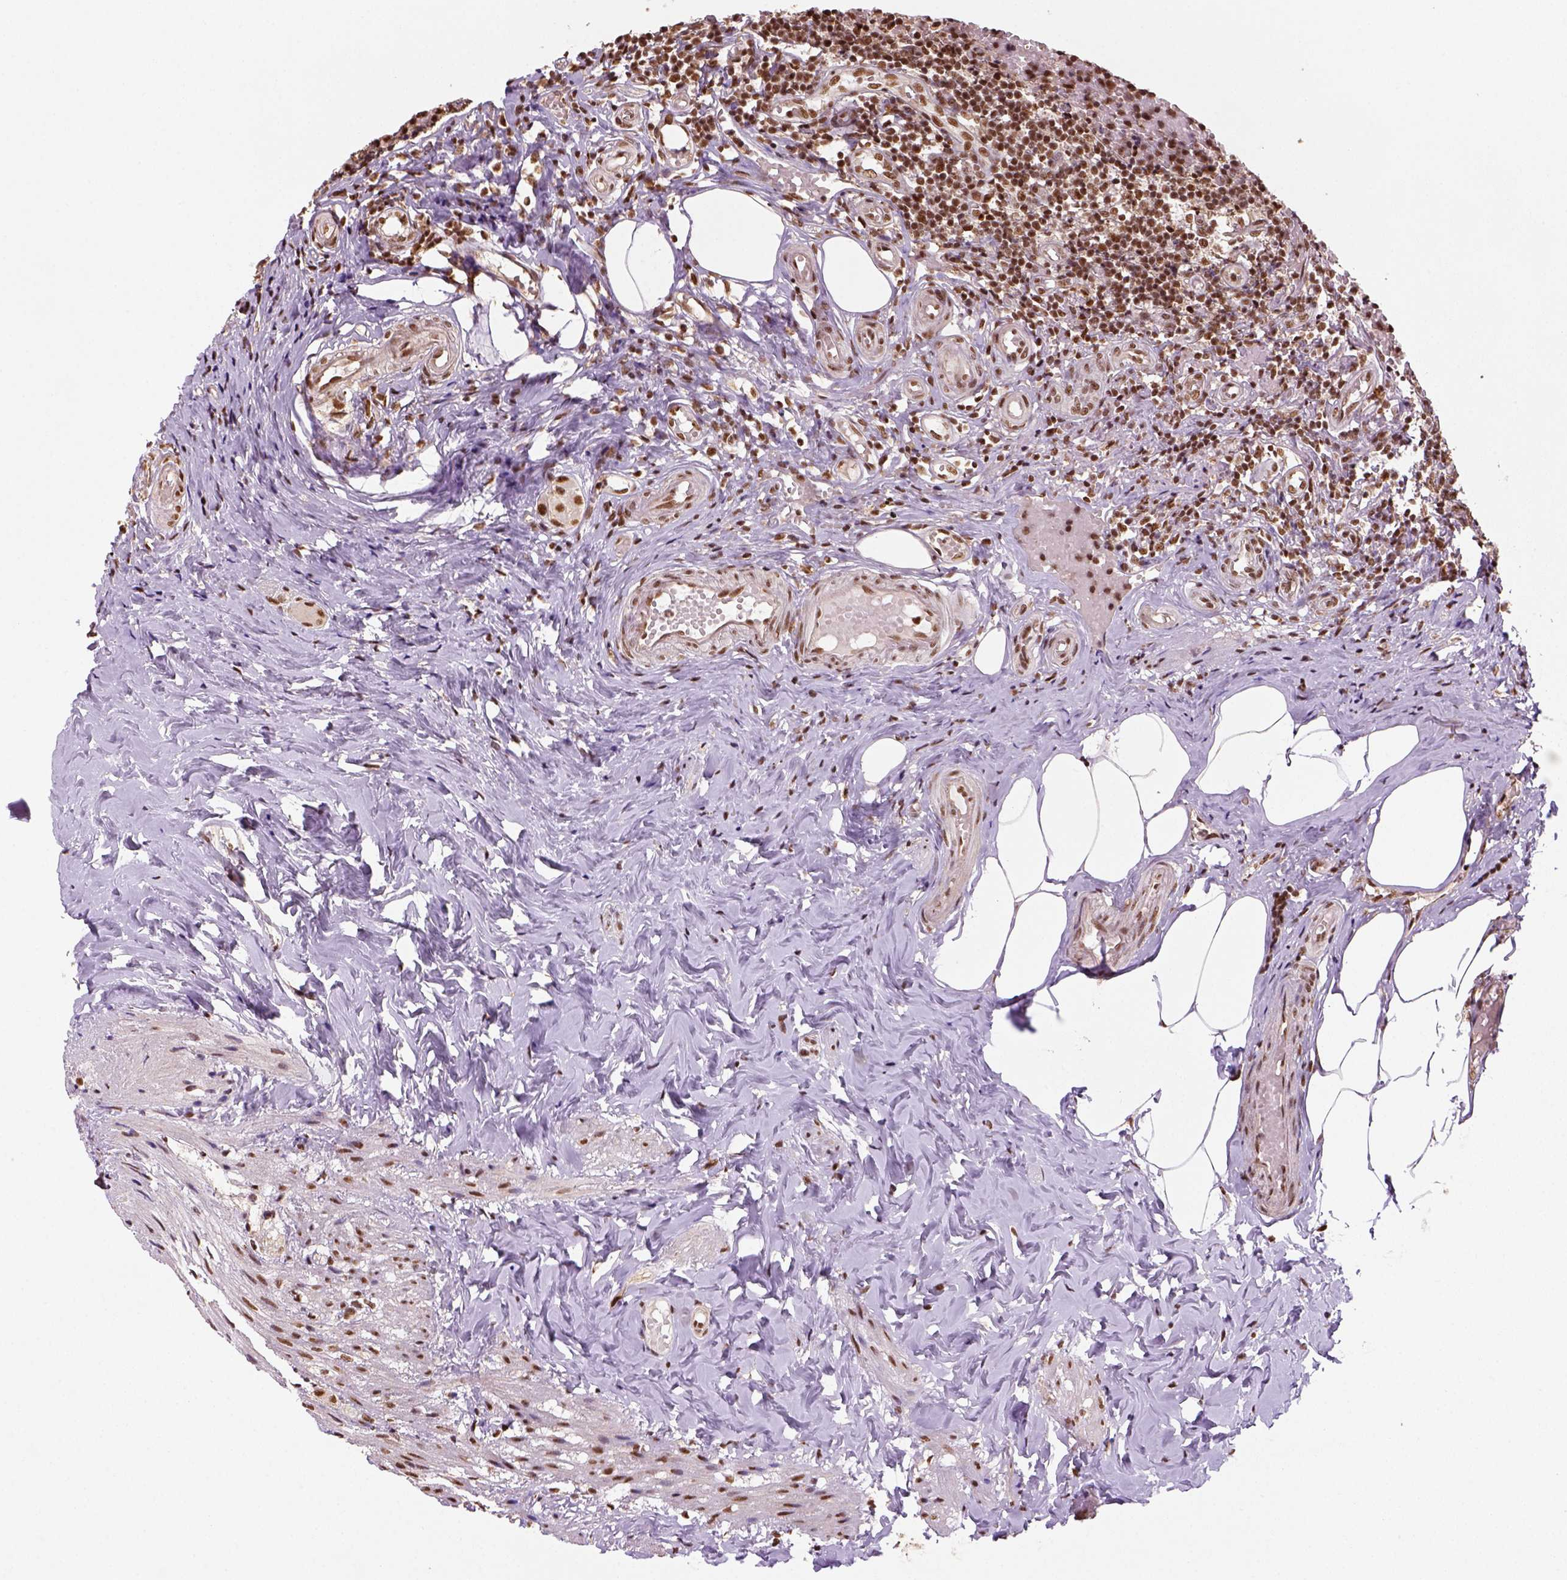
{"staining": {"intensity": "strong", "quantity": ">75%", "location": "nuclear"}, "tissue": "appendix", "cell_type": "Glandular cells", "image_type": "normal", "snomed": [{"axis": "morphology", "description": "Normal tissue, NOS"}, {"axis": "topography", "description": "Appendix"}], "caption": "This histopathology image shows immunohistochemistry staining of benign appendix, with high strong nuclear positivity in about >75% of glandular cells.", "gene": "CCAR1", "patient": {"sex": "female", "age": 32}}